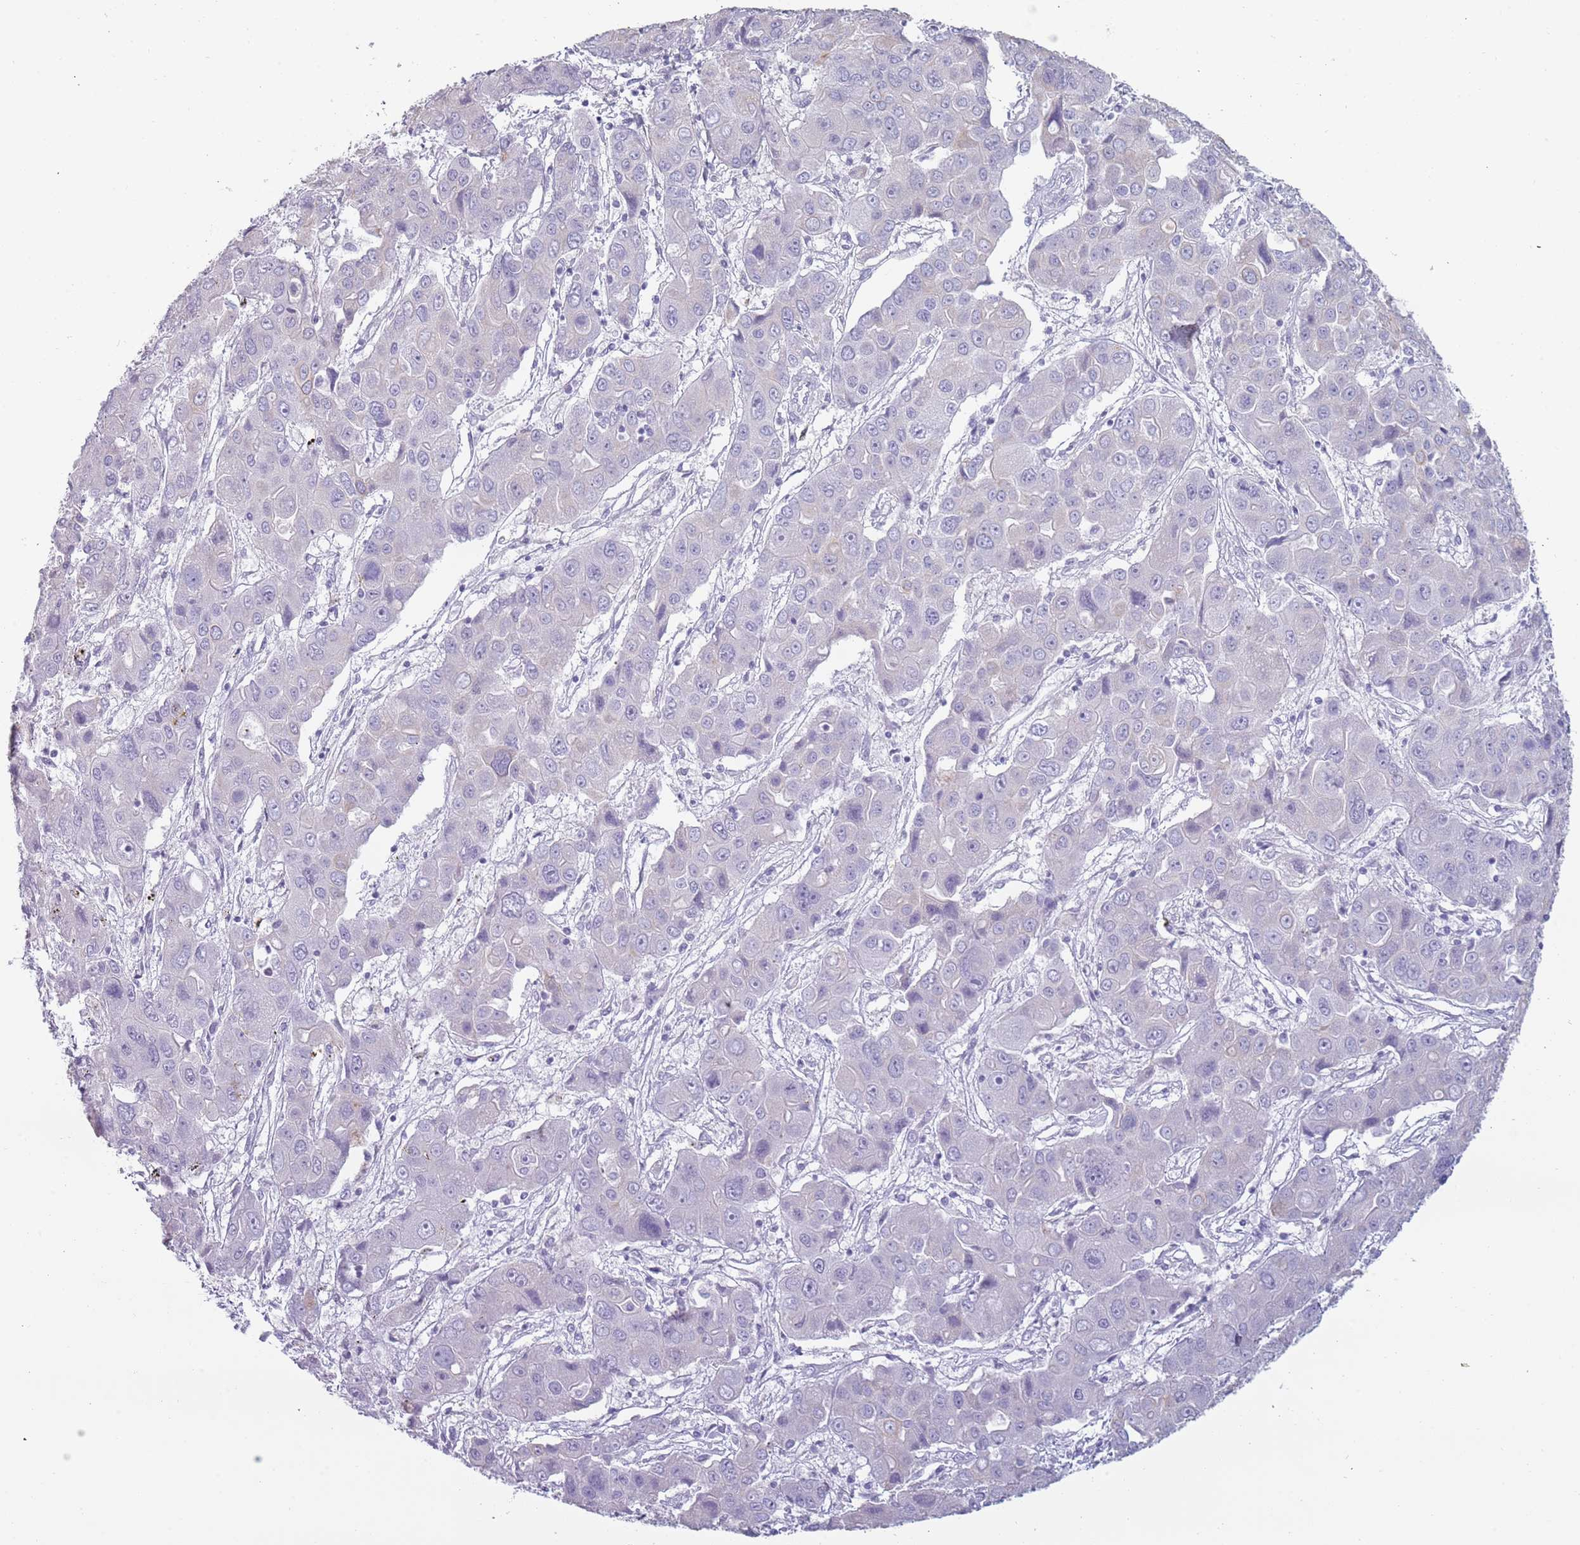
{"staining": {"intensity": "negative", "quantity": "none", "location": "none"}, "tissue": "liver cancer", "cell_type": "Tumor cells", "image_type": "cancer", "snomed": [{"axis": "morphology", "description": "Cholangiocarcinoma"}, {"axis": "topography", "description": "Liver"}], "caption": "The photomicrograph shows no staining of tumor cells in liver cancer.", "gene": "COLEC12", "patient": {"sex": "male", "age": 67}}